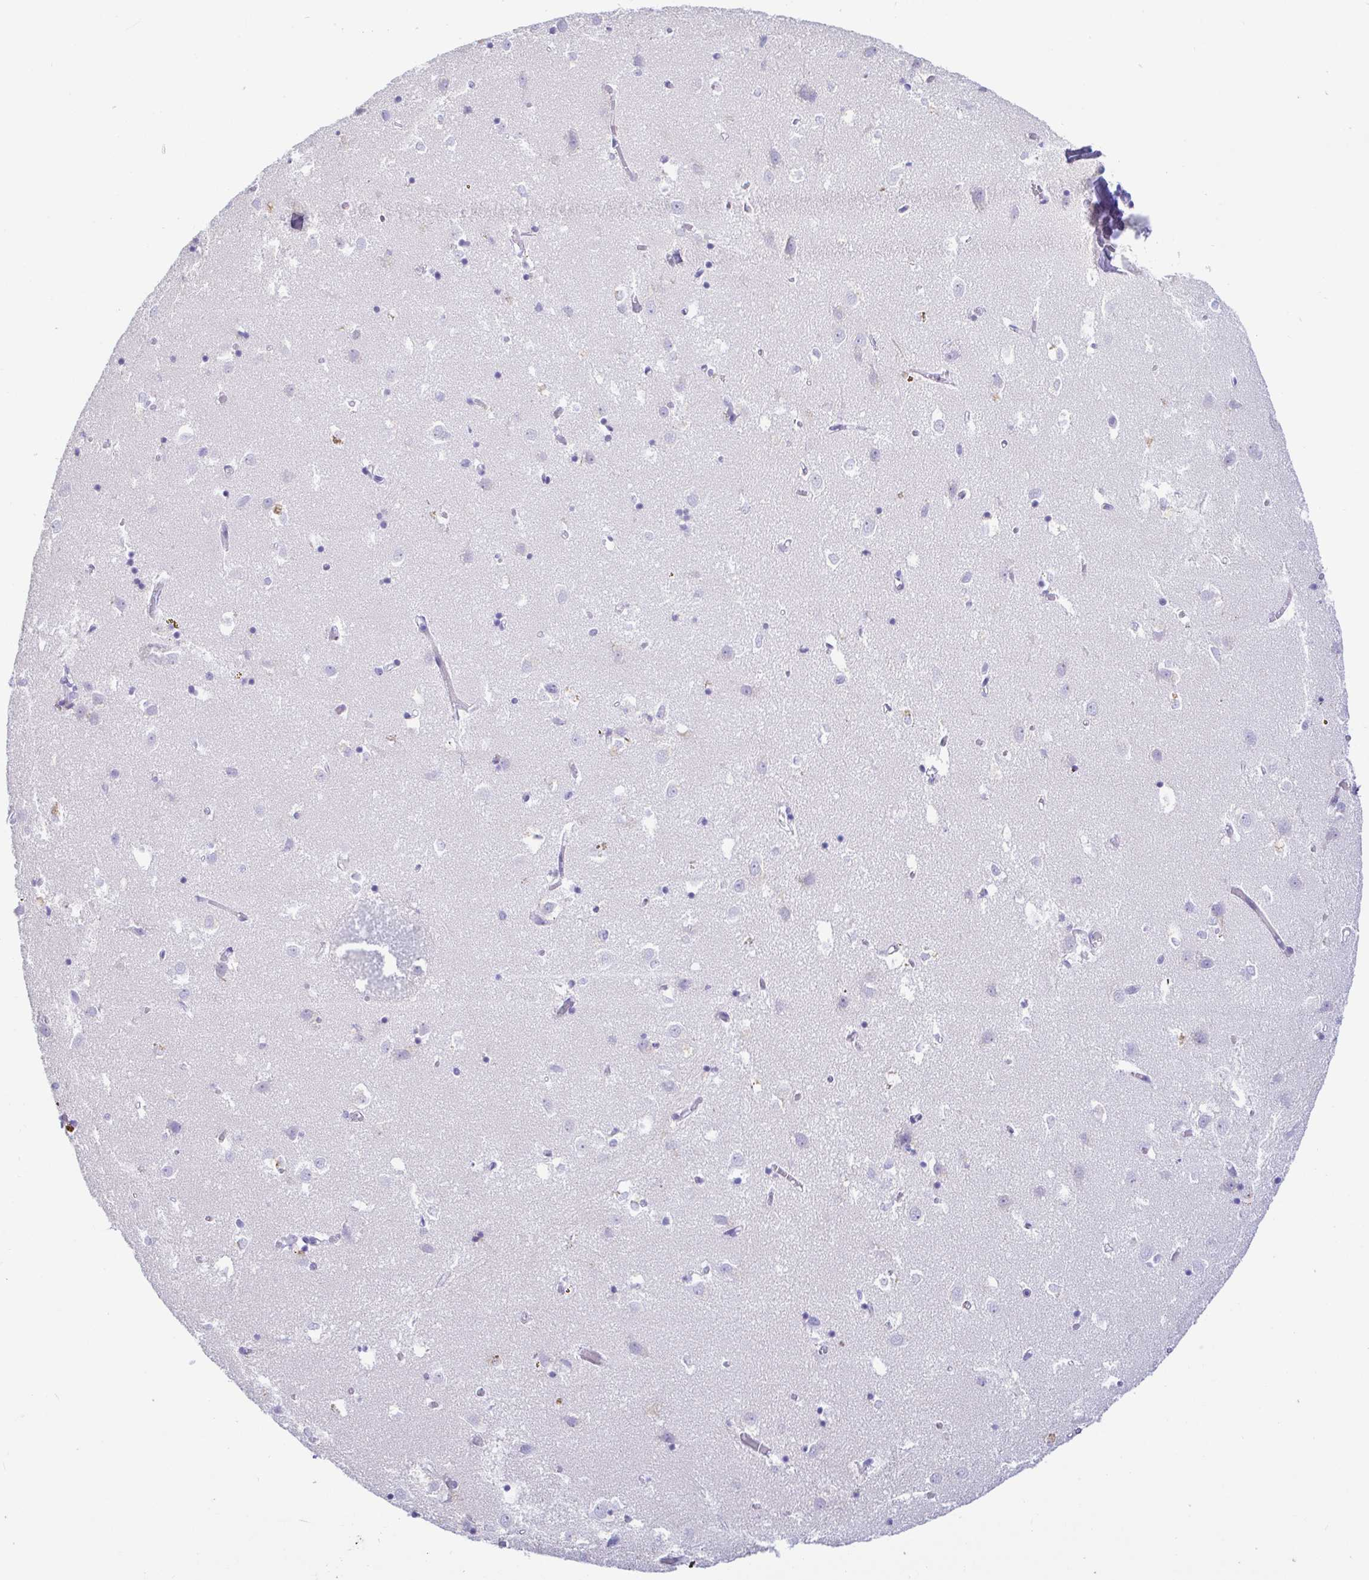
{"staining": {"intensity": "negative", "quantity": "none", "location": "none"}, "tissue": "caudate", "cell_type": "Glial cells", "image_type": "normal", "snomed": [{"axis": "morphology", "description": "Normal tissue, NOS"}, {"axis": "topography", "description": "Lateral ventricle wall"}], "caption": "There is no significant staining in glial cells of caudate. (Stains: DAB immunohistochemistry (IHC) with hematoxylin counter stain, Microscopy: brightfield microscopy at high magnification).", "gene": "PINLYP", "patient": {"sex": "male", "age": 70}}